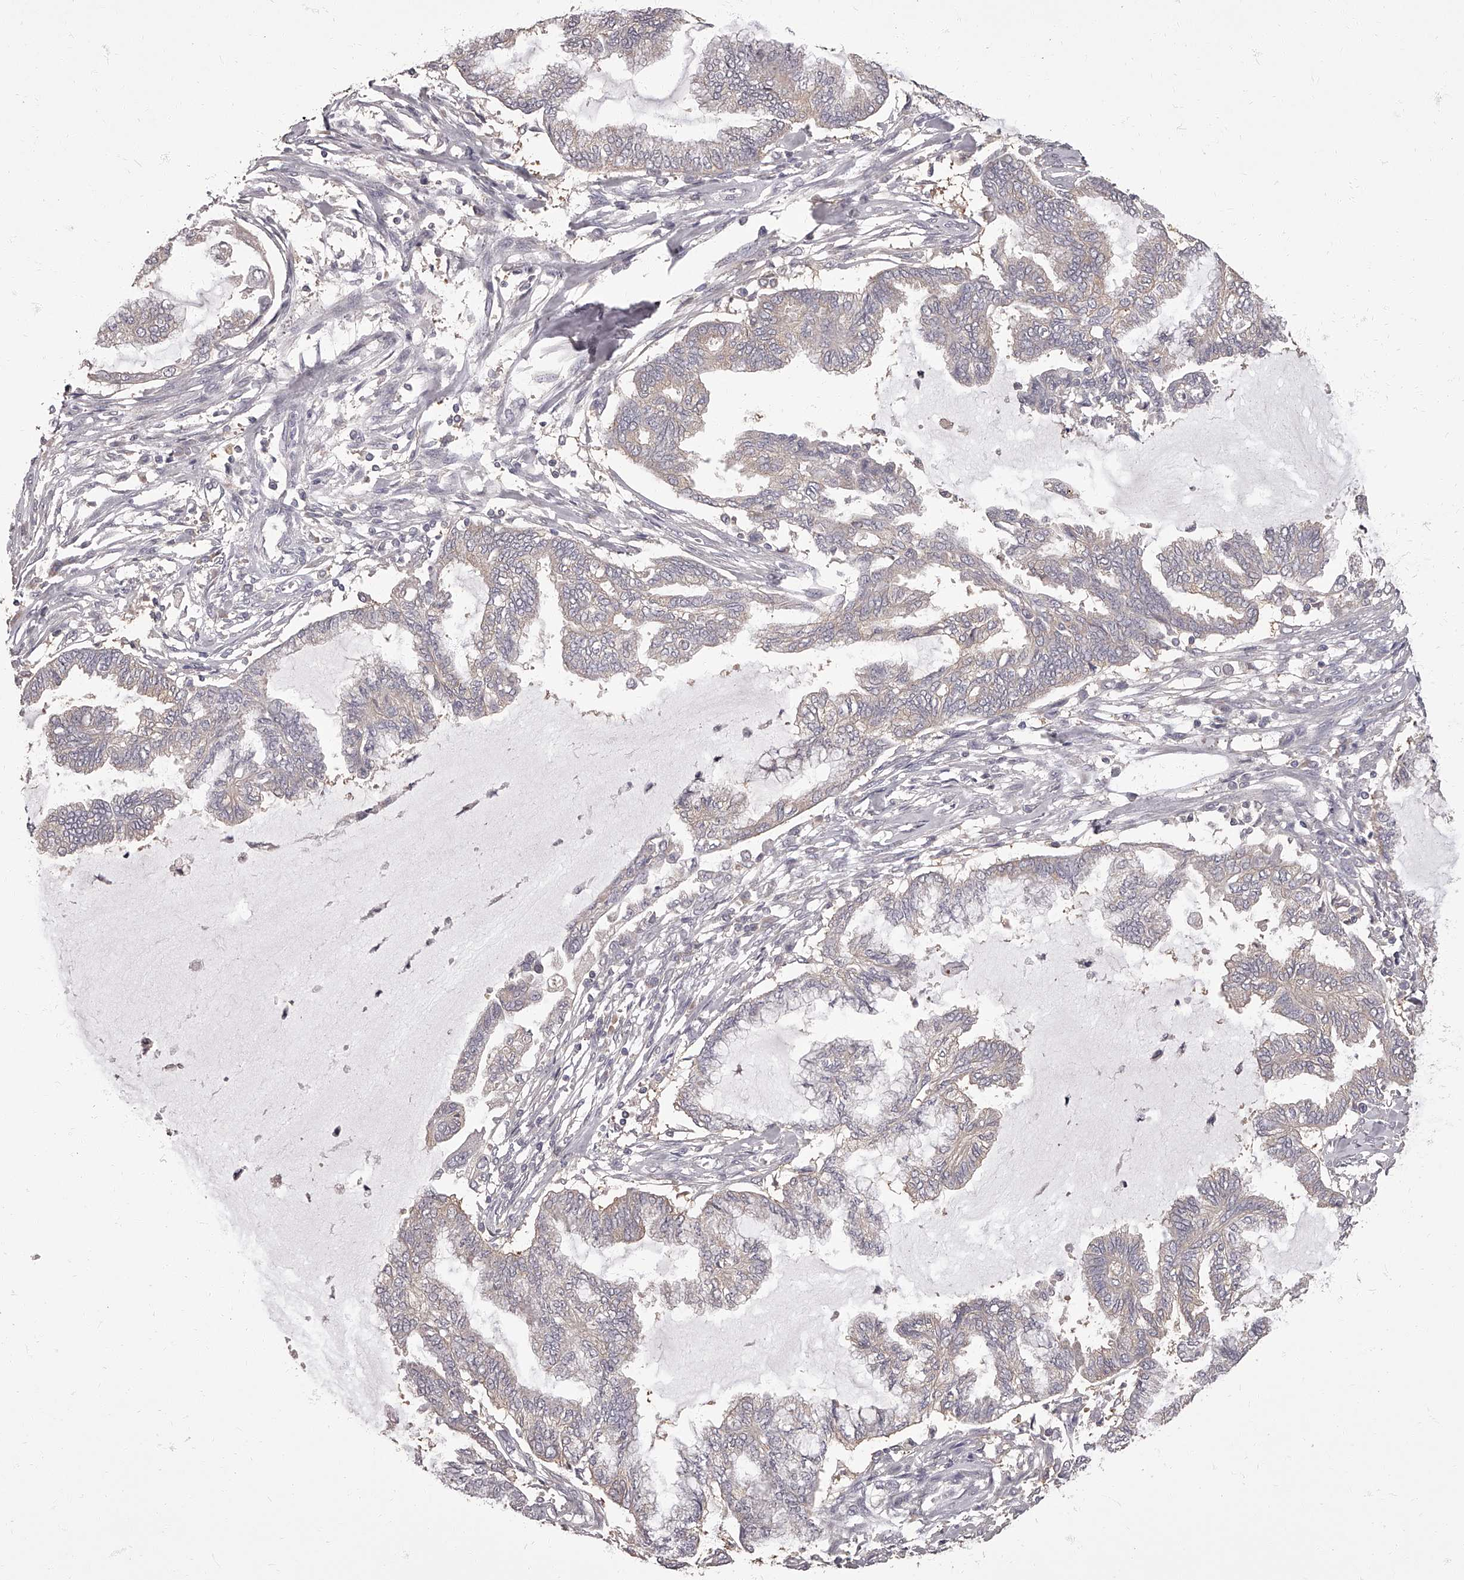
{"staining": {"intensity": "negative", "quantity": "none", "location": "none"}, "tissue": "endometrial cancer", "cell_type": "Tumor cells", "image_type": "cancer", "snomed": [{"axis": "morphology", "description": "Adenocarcinoma, NOS"}, {"axis": "topography", "description": "Endometrium"}], "caption": "Photomicrograph shows no protein expression in tumor cells of endometrial adenocarcinoma tissue.", "gene": "APEH", "patient": {"sex": "female", "age": 86}}